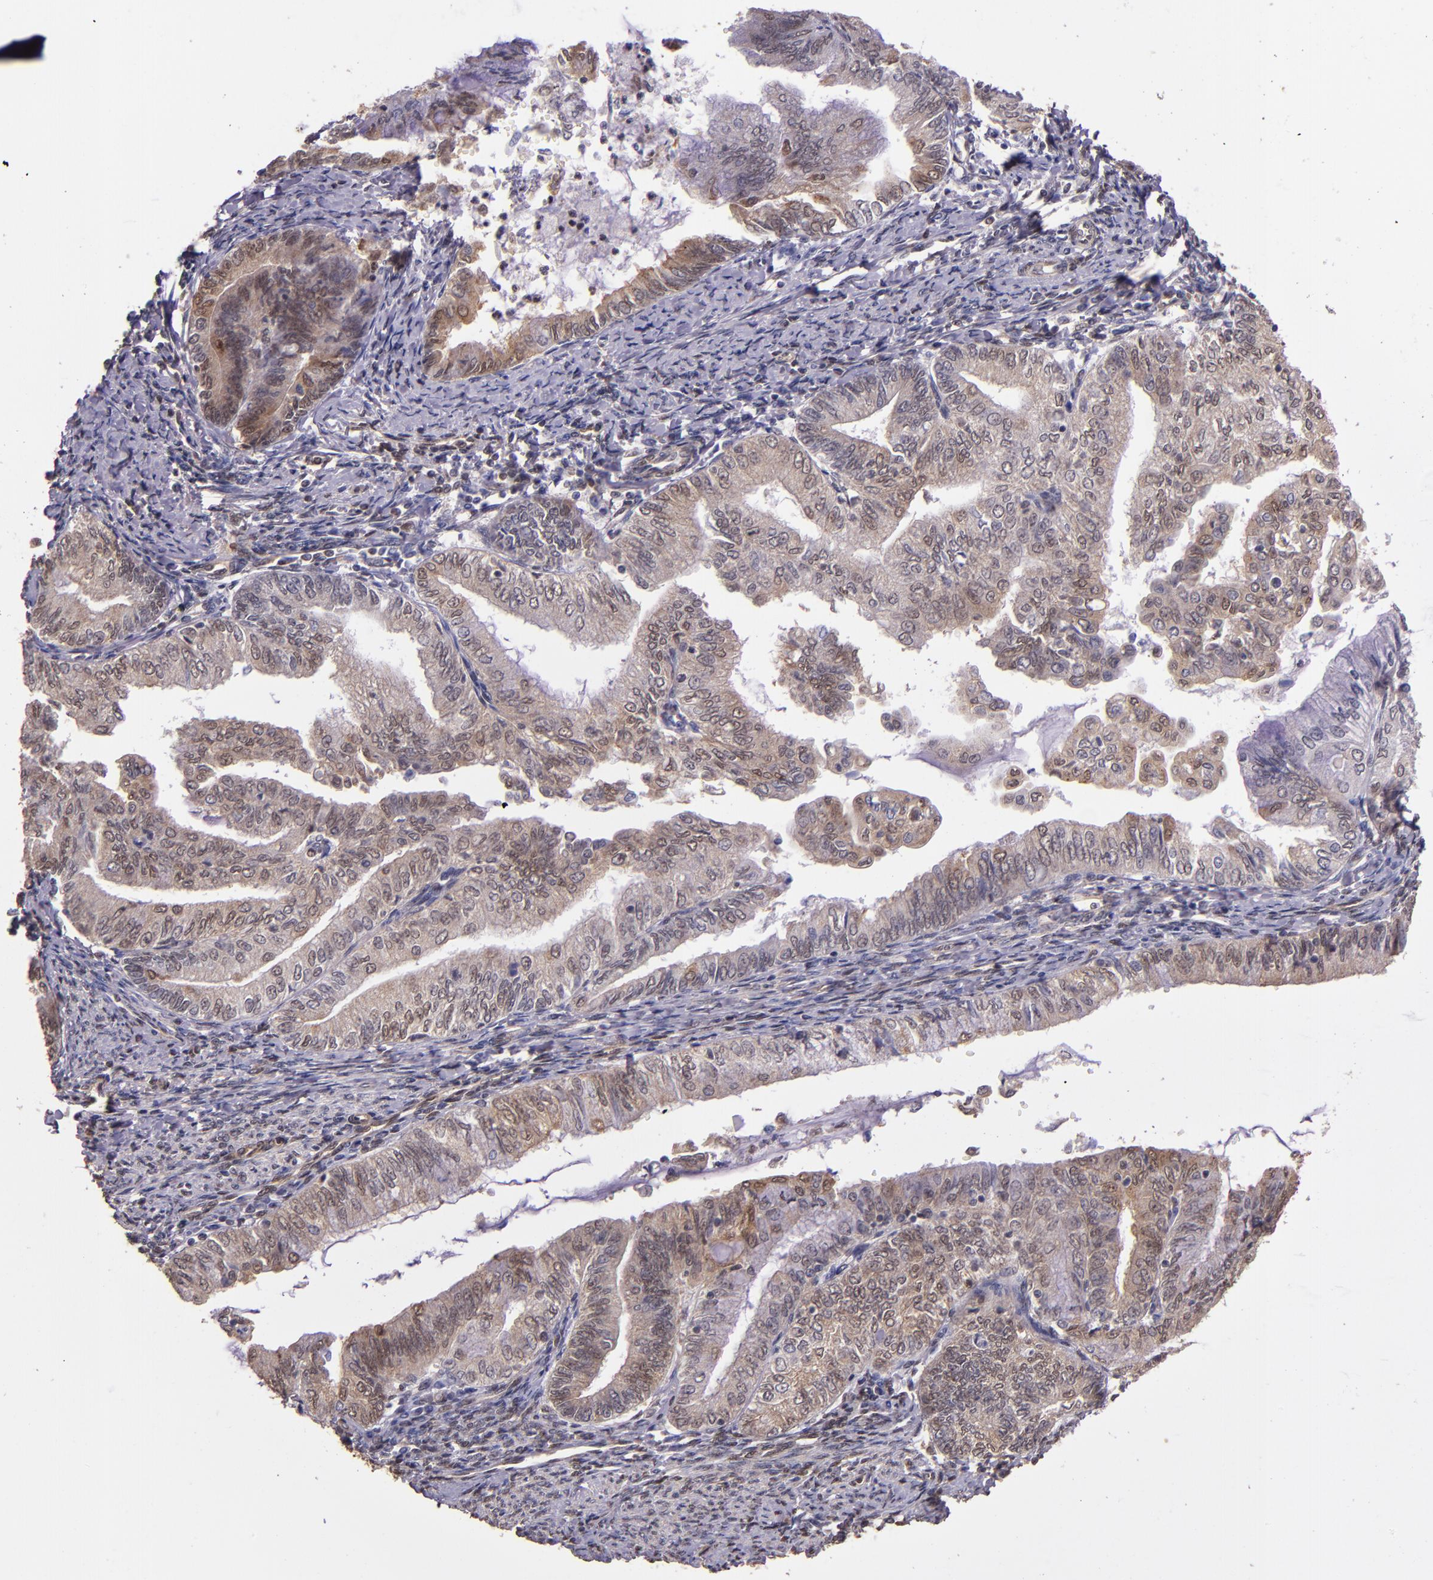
{"staining": {"intensity": "weak", "quantity": ">75%", "location": "cytoplasmic/membranous,nuclear"}, "tissue": "endometrial cancer", "cell_type": "Tumor cells", "image_type": "cancer", "snomed": [{"axis": "morphology", "description": "Adenocarcinoma, NOS"}, {"axis": "topography", "description": "Endometrium"}], "caption": "Protein expression analysis of human endometrial cancer (adenocarcinoma) reveals weak cytoplasmic/membranous and nuclear staining in about >75% of tumor cells.", "gene": "STAT6", "patient": {"sex": "female", "age": 66}}